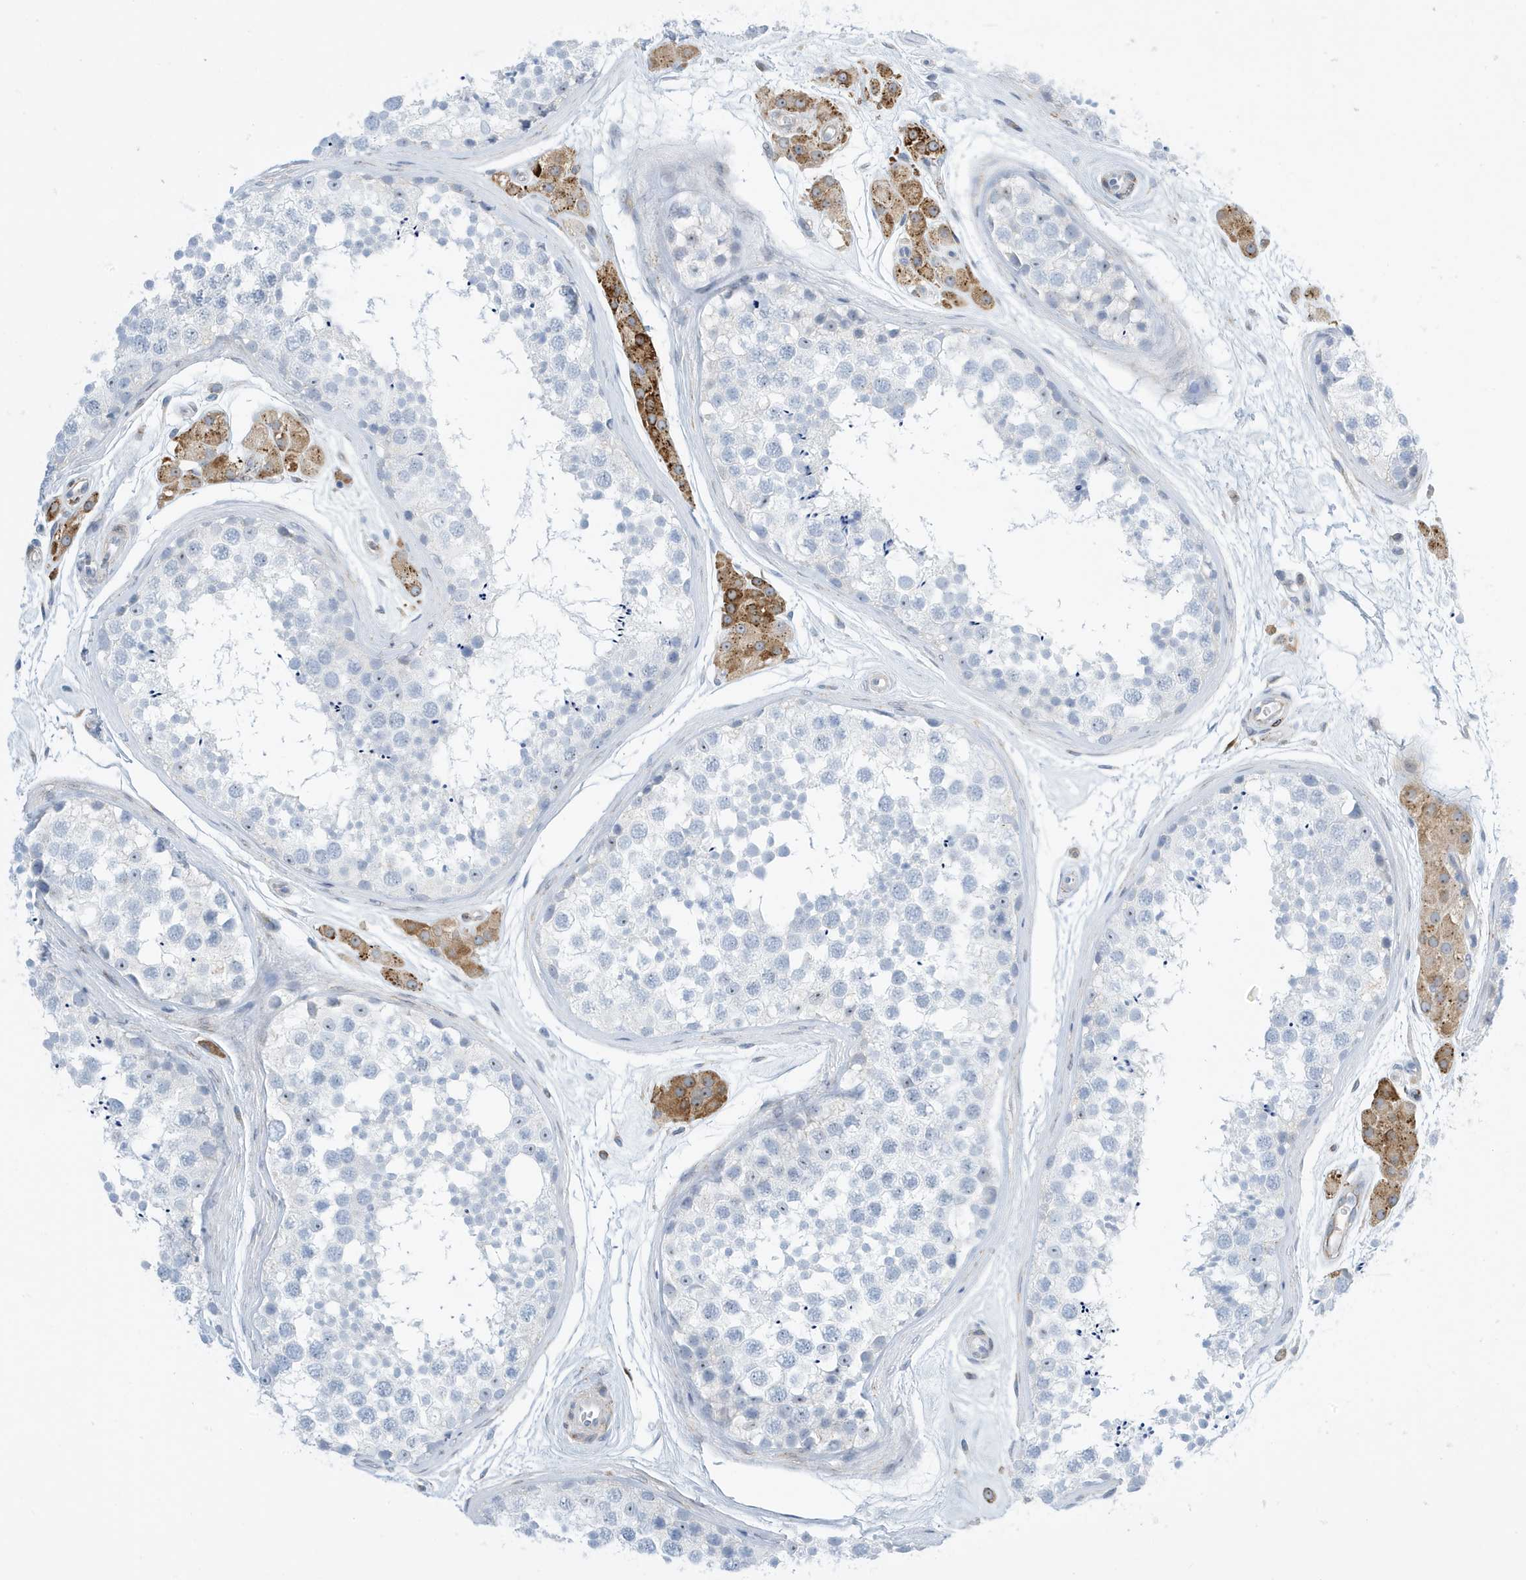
{"staining": {"intensity": "negative", "quantity": "none", "location": "none"}, "tissue": "testis", "cell_type": "Cells in seminiferous ducts", "image_type": "normal", "snomed": [{"axis": "morphology", "description": "Normal tissue, NOS"}, {"axis": "topography", "description": "Testis"}], "caption": "High magnification brightfield microscopy of unremarkable testis stained with DAB (3,3'-diaminobenzidine) (brown) and counterstained with hematoxylin (blue): cells in seminiferous ducts show no significant positivity. The staining was performed using DAB (3,3'-diaminobenzidine) to visualize the protein expression in brown, while the nuclei were stained in blue with hematoxylin (Magnification: 20x).", "gene": "SEMA3F", "patient": {"sex": "male", "age": 56}}